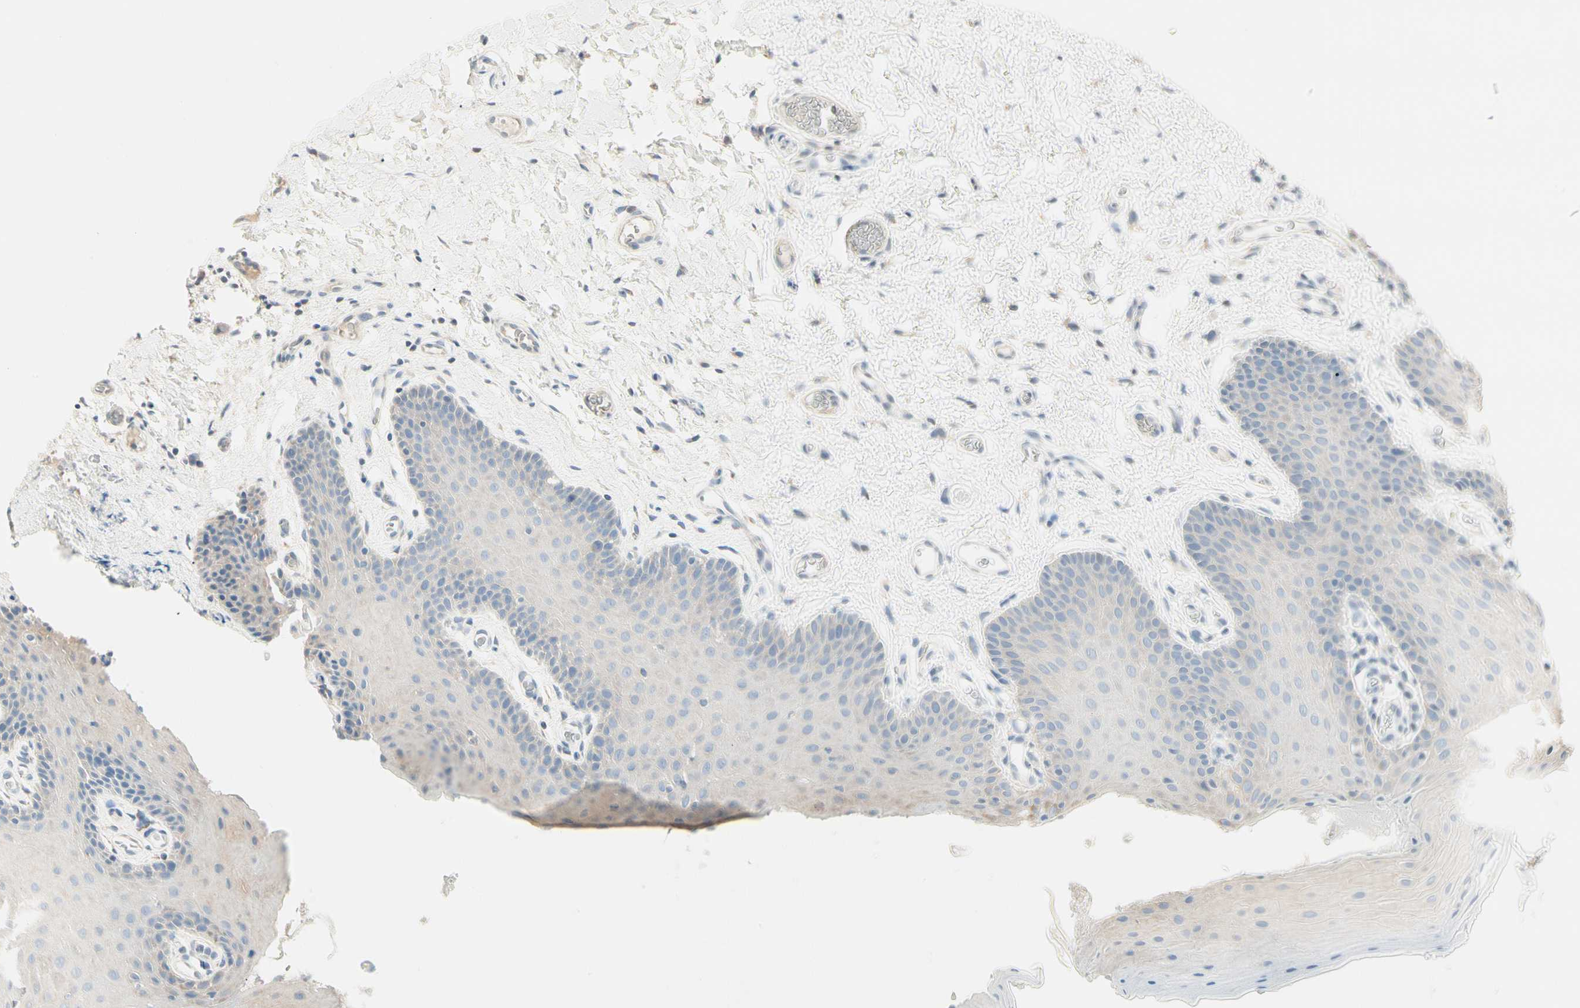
{"staining": {"intensity": "negative", "quantity": "none", "location": "none"}, "tissue": "oral mucosa", "cell_type": "Squamous epithelial cells", "image_type": "normal", "snomed": [{"axis": "morphology", "description": "Normal tissue, NOS"}, {"axis": "topography", "description": "Oral tissue"}], "caption": "Human oral mucosa stained for a protein using immunohistochemistry exhibits no positivity in squamous epithelial cells.", "gene": "ALDH18A1", "patient": {"sex": "male", "age": 54}}